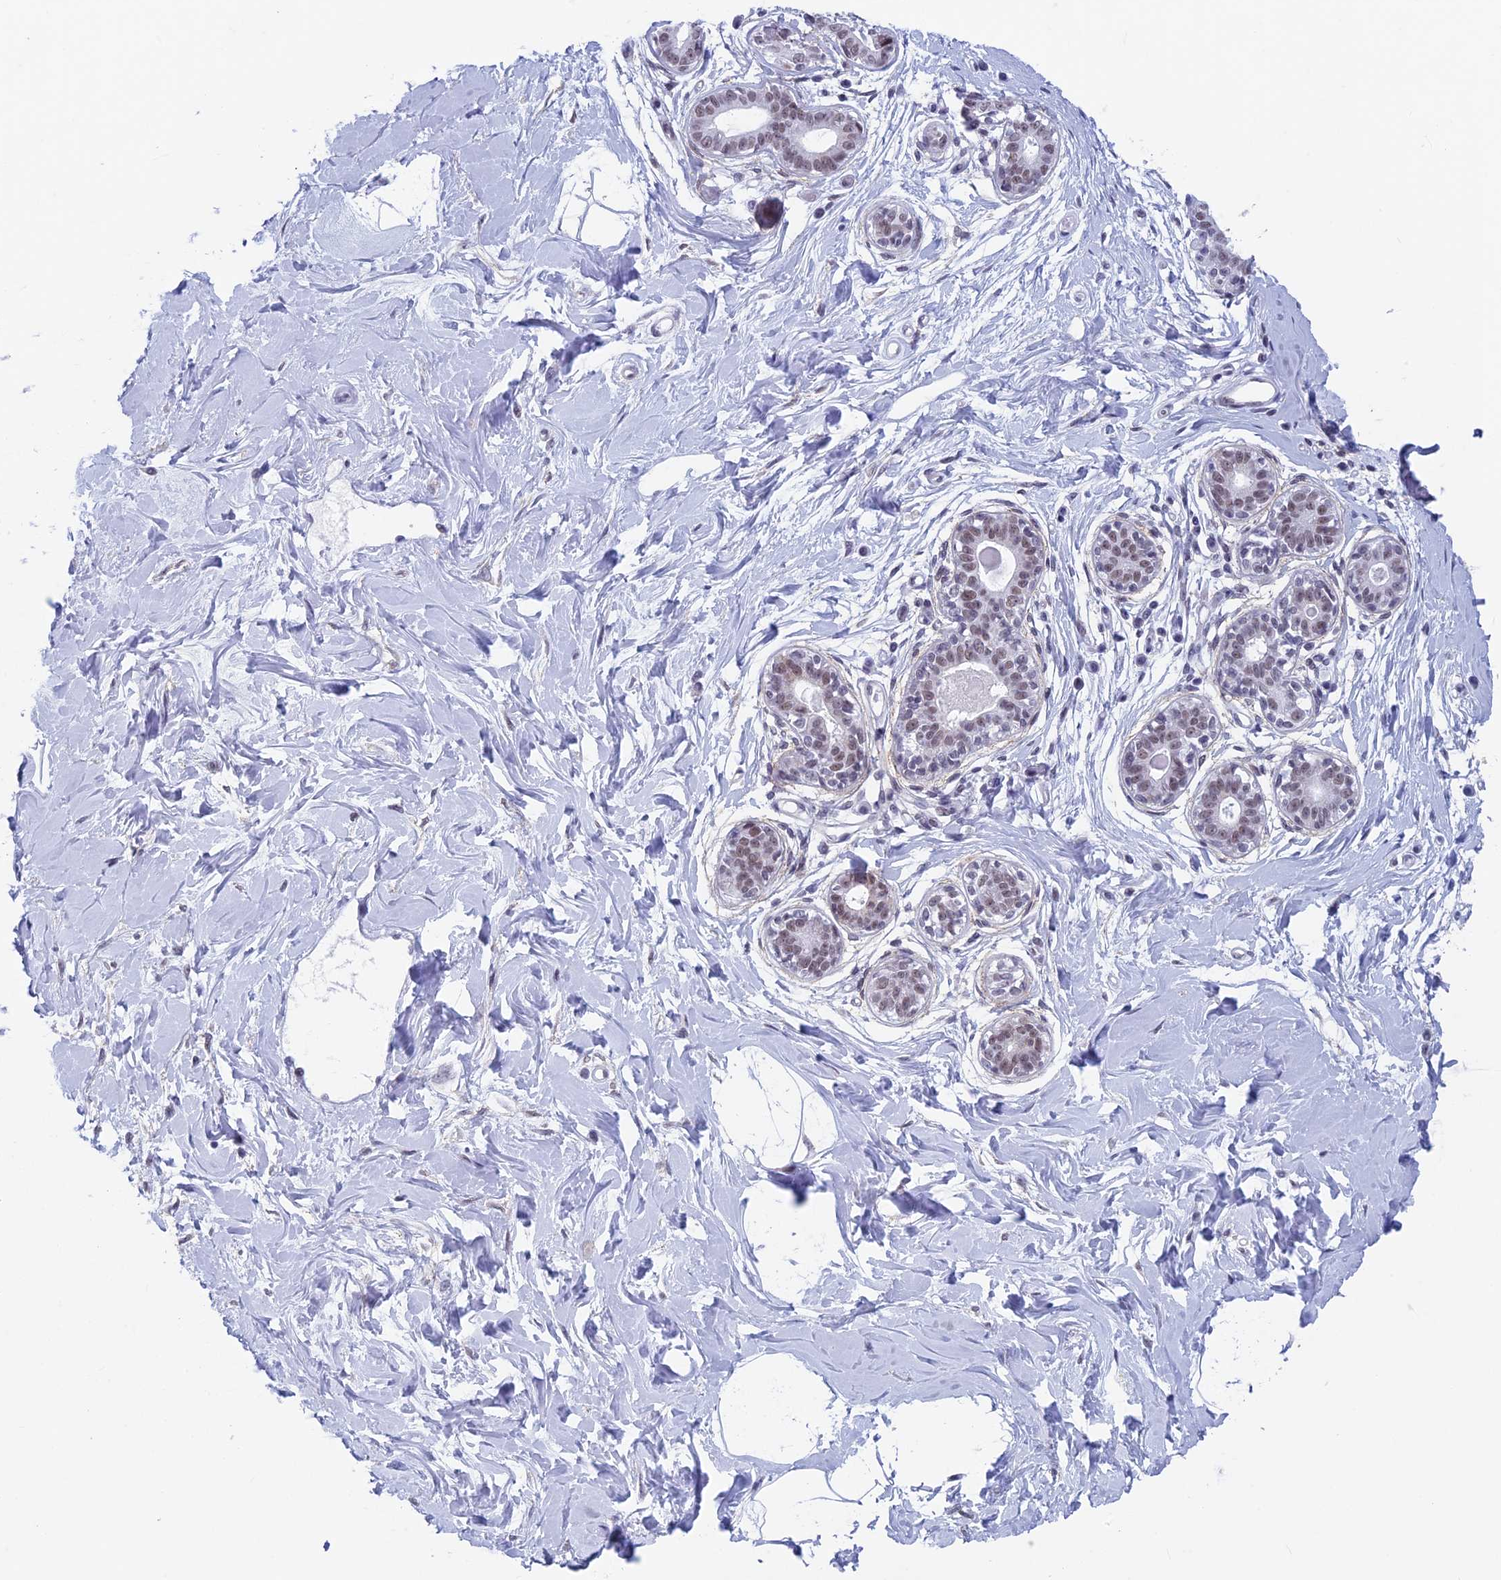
{"staining": {"intensity": "negative", "quantity": "none", "location": "none"}, "tissue": "breast", "cell_type": "Adipocytes", "image_type": "normal", "snomed": [{"axis": "morphology", "description": "Normal tissue, NOS"}, {"axis": "topography", "description": "Breast"}], "caption": "IHC micrograph of normal human breast stained for a protein (brown), which displays no positivity in adipocytes.", "gene": "ASH2L", "patient": {"sex": "female", "age": 45}}